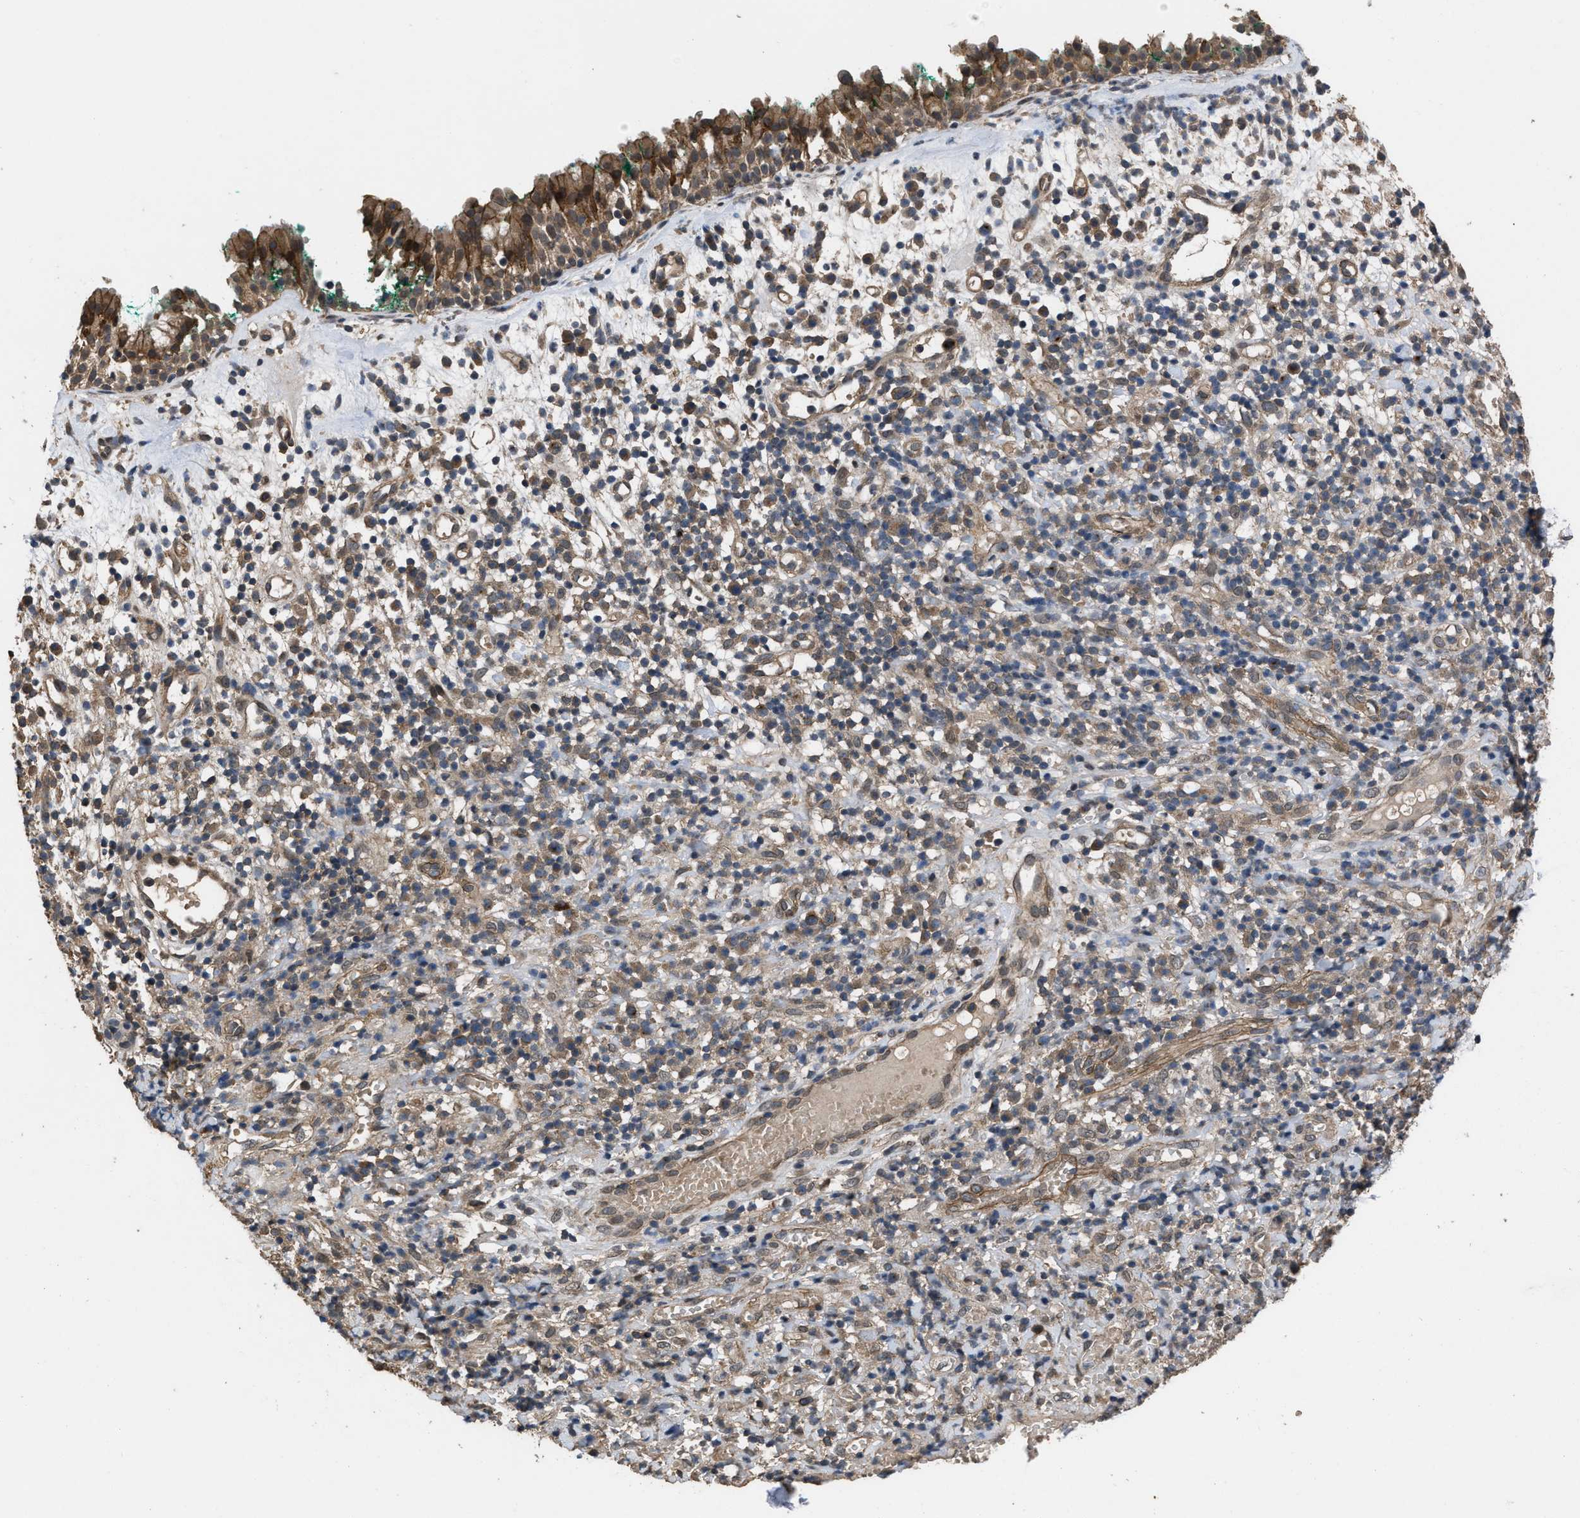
{"staining": {"intensity": "moderate", "quantity": ">75%", "location": "cytoplasmic/membranous"}, "tissue": "nasopharynx", "cell_type": "Respiratory epithelial cells", "image_type": "normal", "snomed": [{"axis": "morphology", "description": "Normal tissue, NOS"}, {"axis": "morphology", "description": "Basal cell carcinoma"}, {"axis": "topography", "description": "Cartilage tissue"}, {"axis": "topography", "description": "Nasopharynx"}, {"axis": "topography", "description": "Oral tissue"}], "caption": "The immunohistochemical stain shows moderate cytoplasmic/membranous expression in respiratory epithelial cells of benign nasopharynx. (DAB IHC with brightfield microscopy, high magnification).", "gene": "UTRN", "patient": {"sex": "female", "age": 77}}